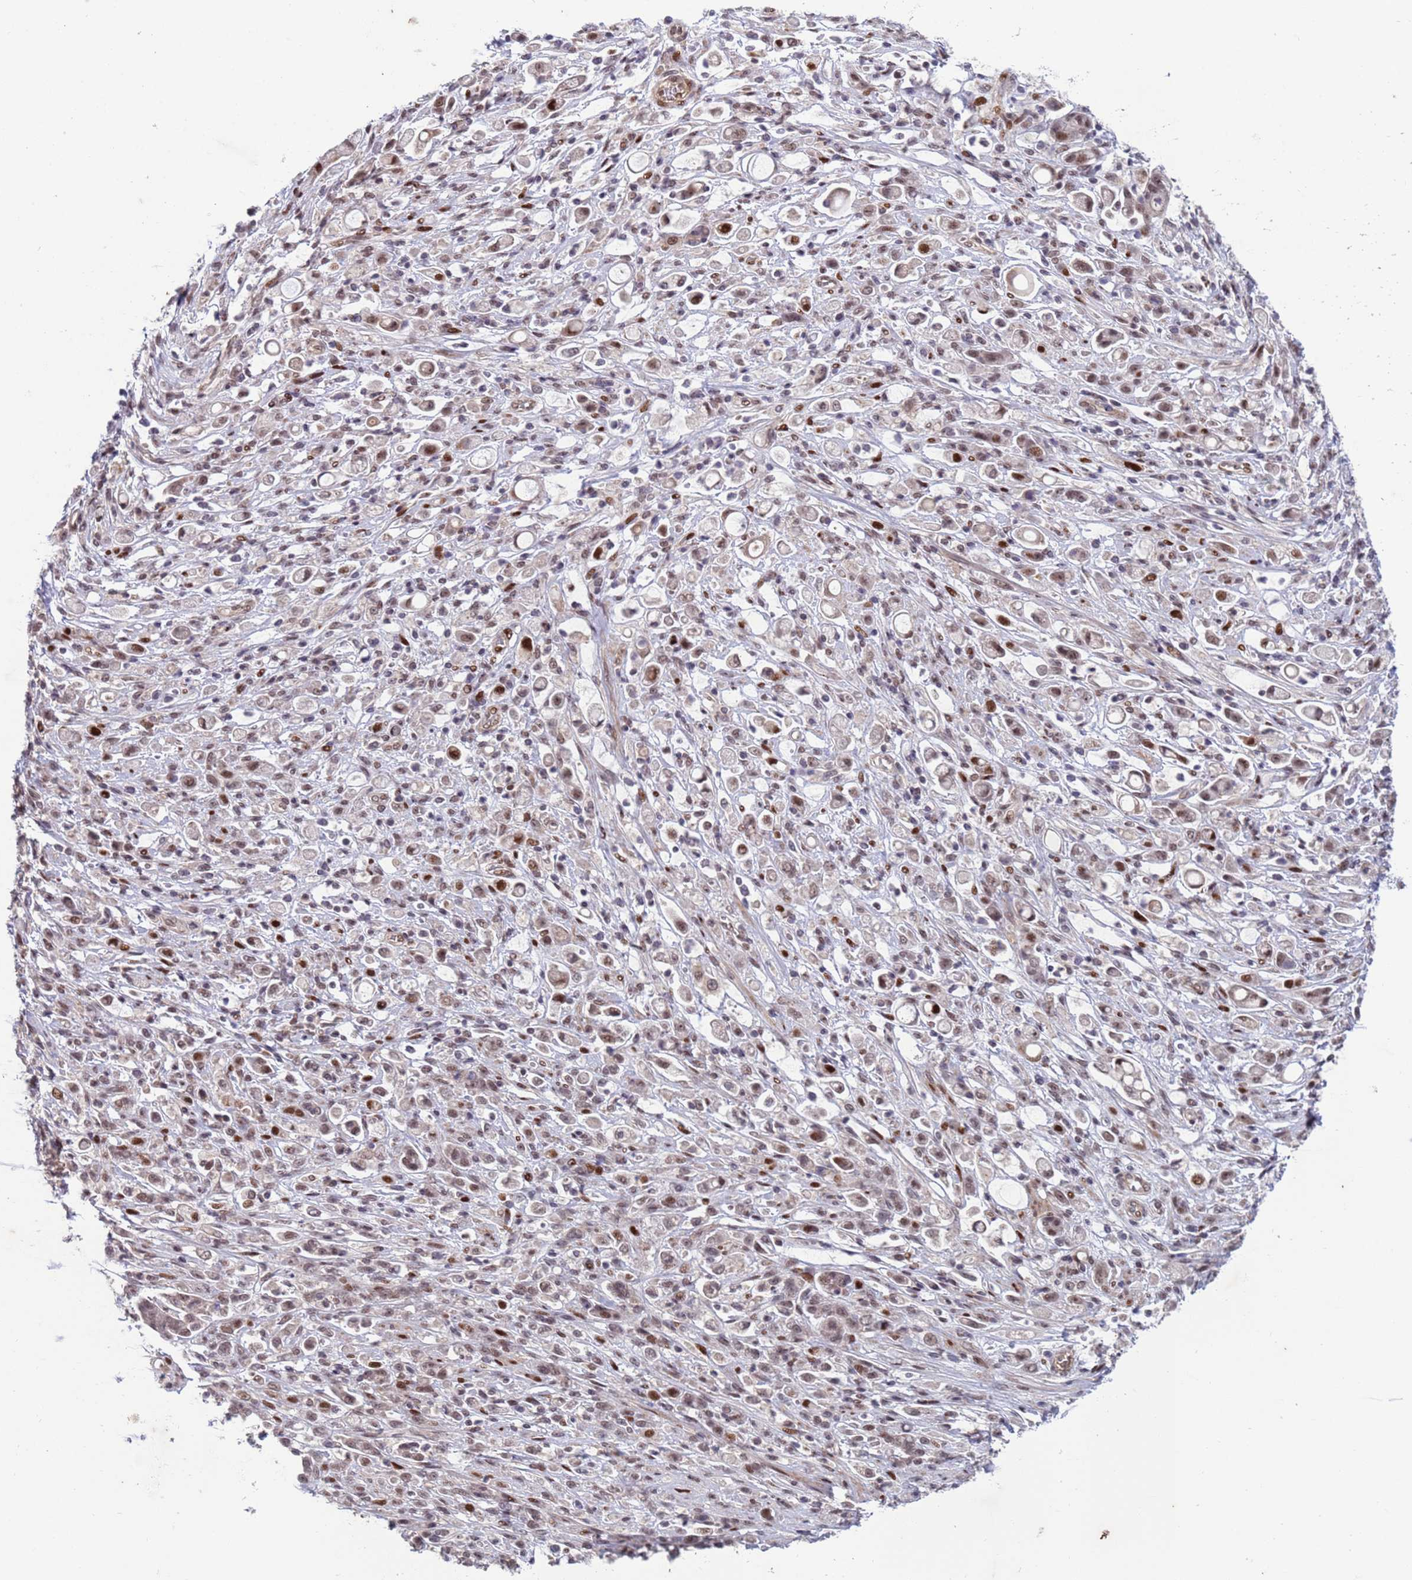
{"staining": {"intensity": "weak", "quantity": "<25%", "location": "nuclear"}, "tissue": "stomach cancer", "cell_type": "Tumor cells", "image_type": "cancer", "snomed": [{"axis": "morphology", "description": "Adenocarcinoma, NOS"}, {"axis": "topography", "description": "Stomach"}], "caption": "Tumor cells show no significant protein expression in stomach cancer (adenocarcinoma).", "gene": "SHC3", "patient": {"sex": "female", "age": 60}}